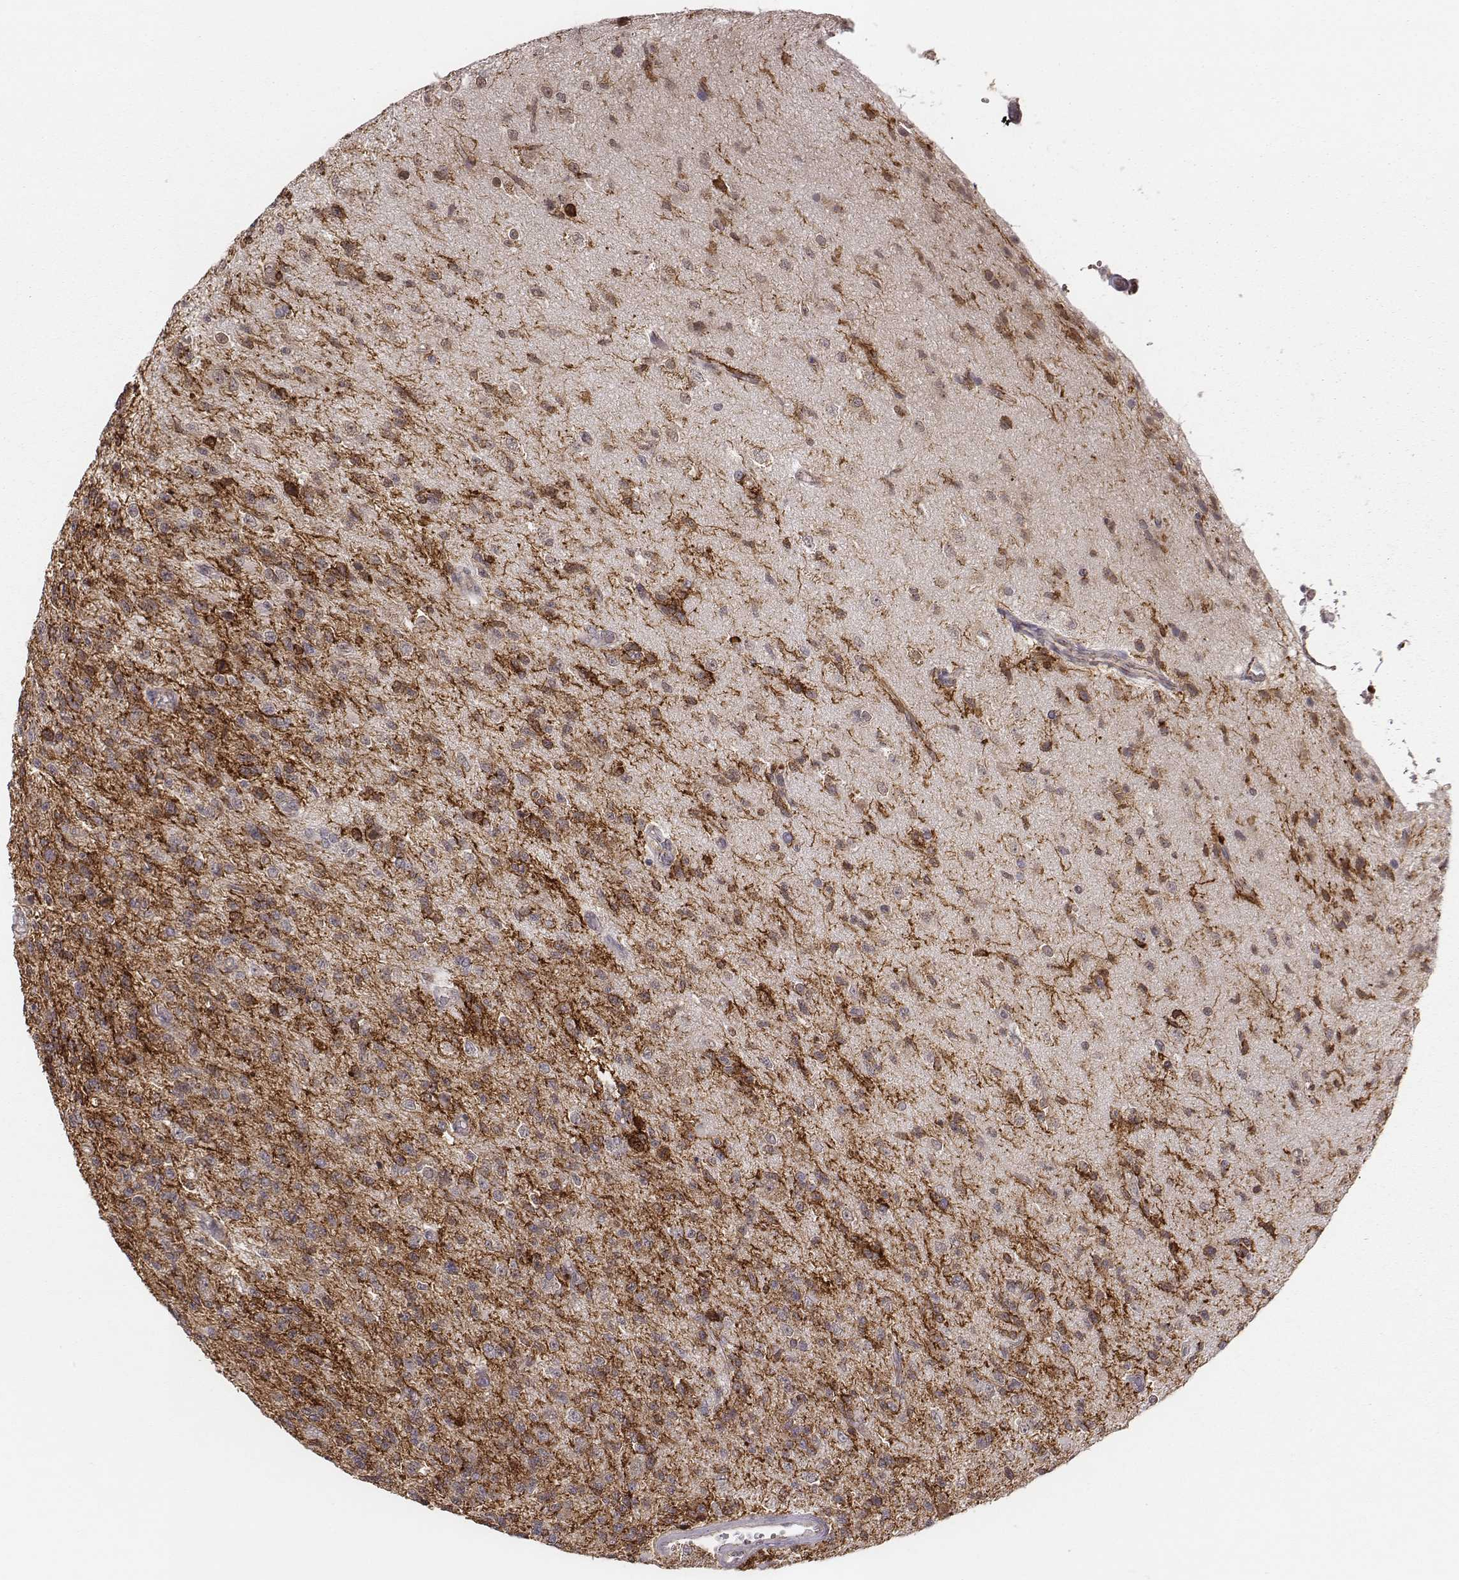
{"staining": {"intensity": "weak", "quantity": "25%-75%", "location": "cytoplasmic/membranous"}, "tissue": "glioma", "cell_type": "Tumor cells", "image_type": "cancer", "snomed": [{"axis": "morphology", "description": "Glioma, malignant, High grade"}, {"axis": "topography", "description": "Brain"}], "caption": "Weak cytoplasmic/membranous protein staining is seen in about 25%-75% of tumor cells in glioma.", "gene": "WDR59", "patient": {"sex": "male", "age": 56}}